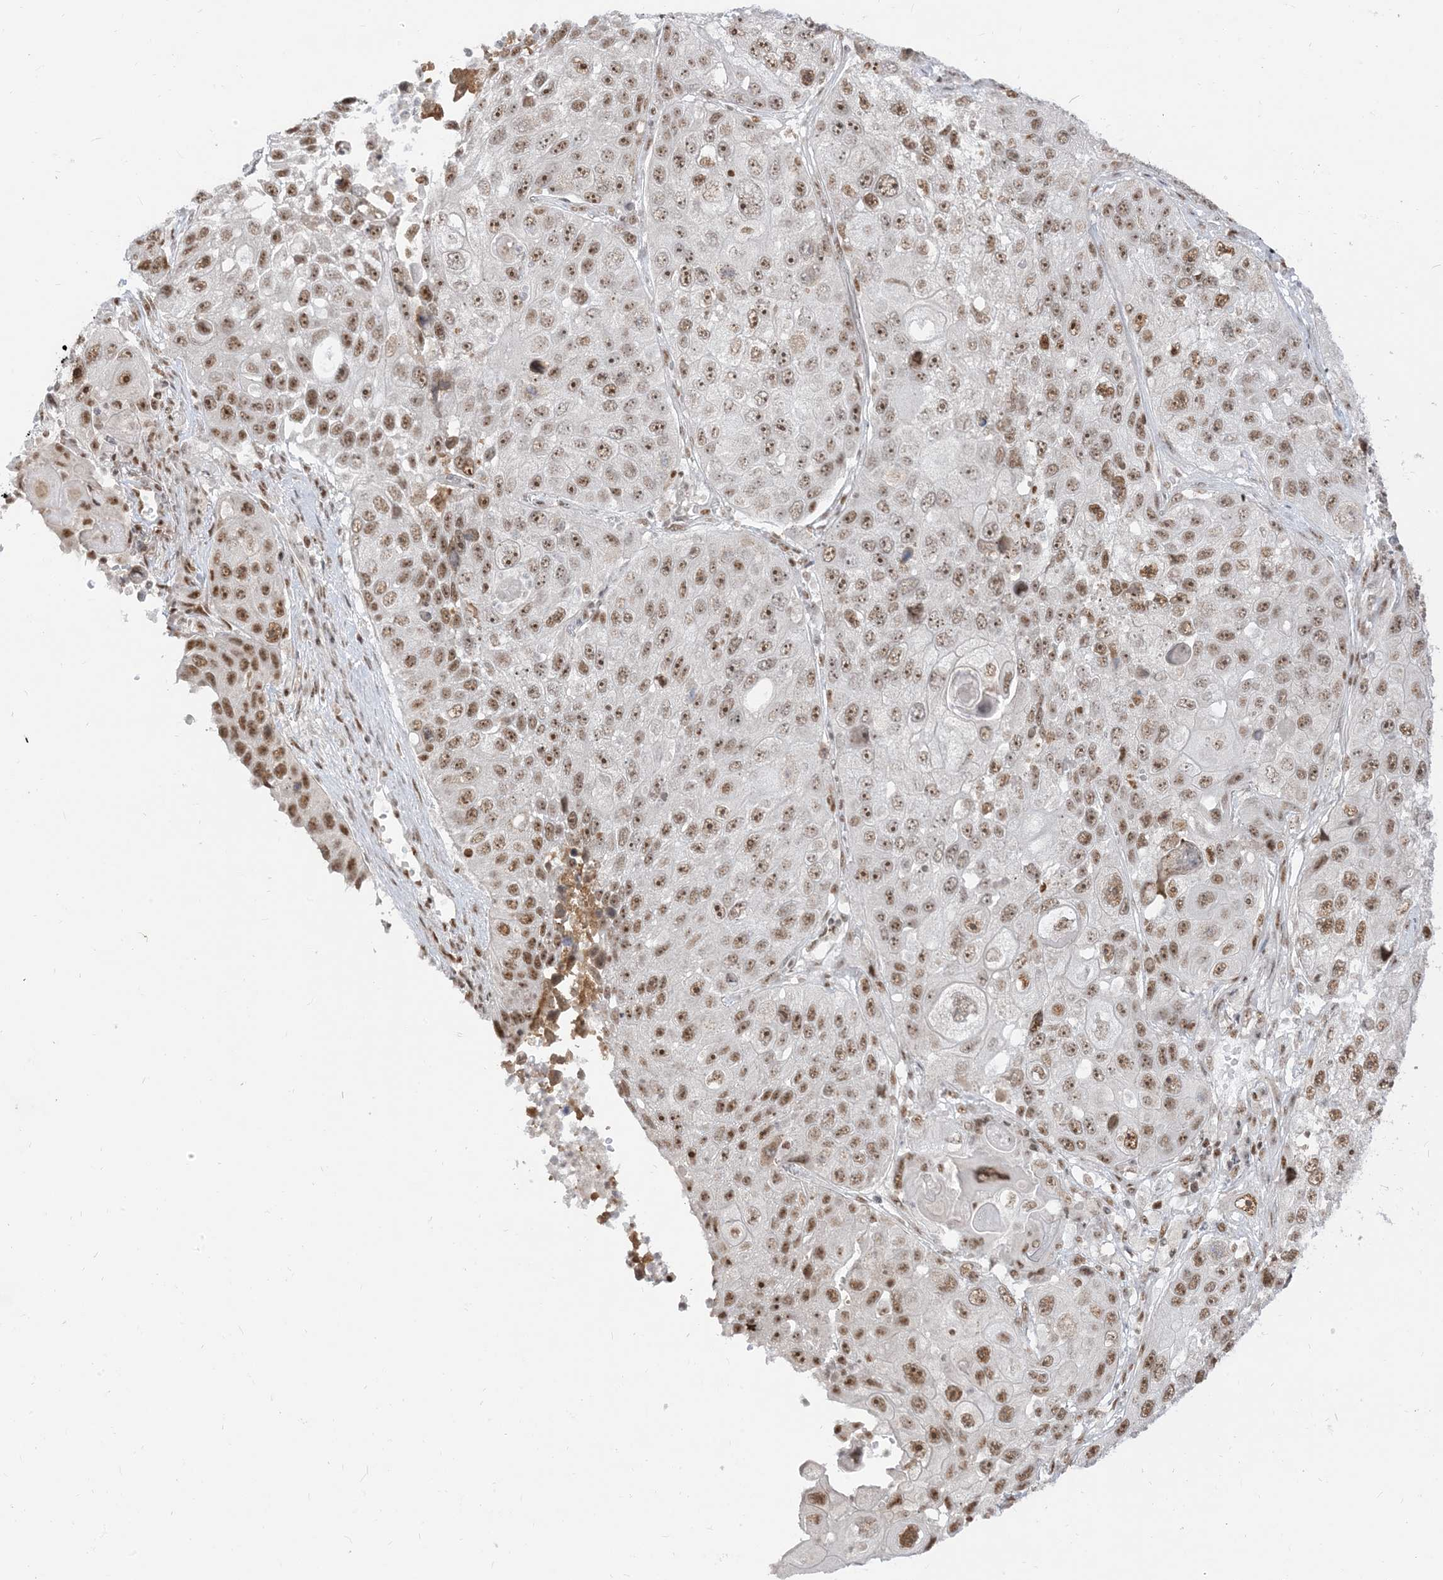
{"staining": {"intensity": "moderate", "quantity": ">75%", "location": "nuclear"}, "tissue": "lung cancer", "cell_type": "Tumor cells", "image_type": "cancer", "snomed": [{"axis": "morphology", "description": "Squamous cell carcinoma, NOS"}, {"axis": "topography", "description": "Lung"}], "caption": "Moderate nuclear positivity for a protein is identified in approximately >75% of tumor cells of lung squamous cell carcinoma using IHC.", "gene": "ARGLU1", "patient": {"sex": "male", "age": 61}}